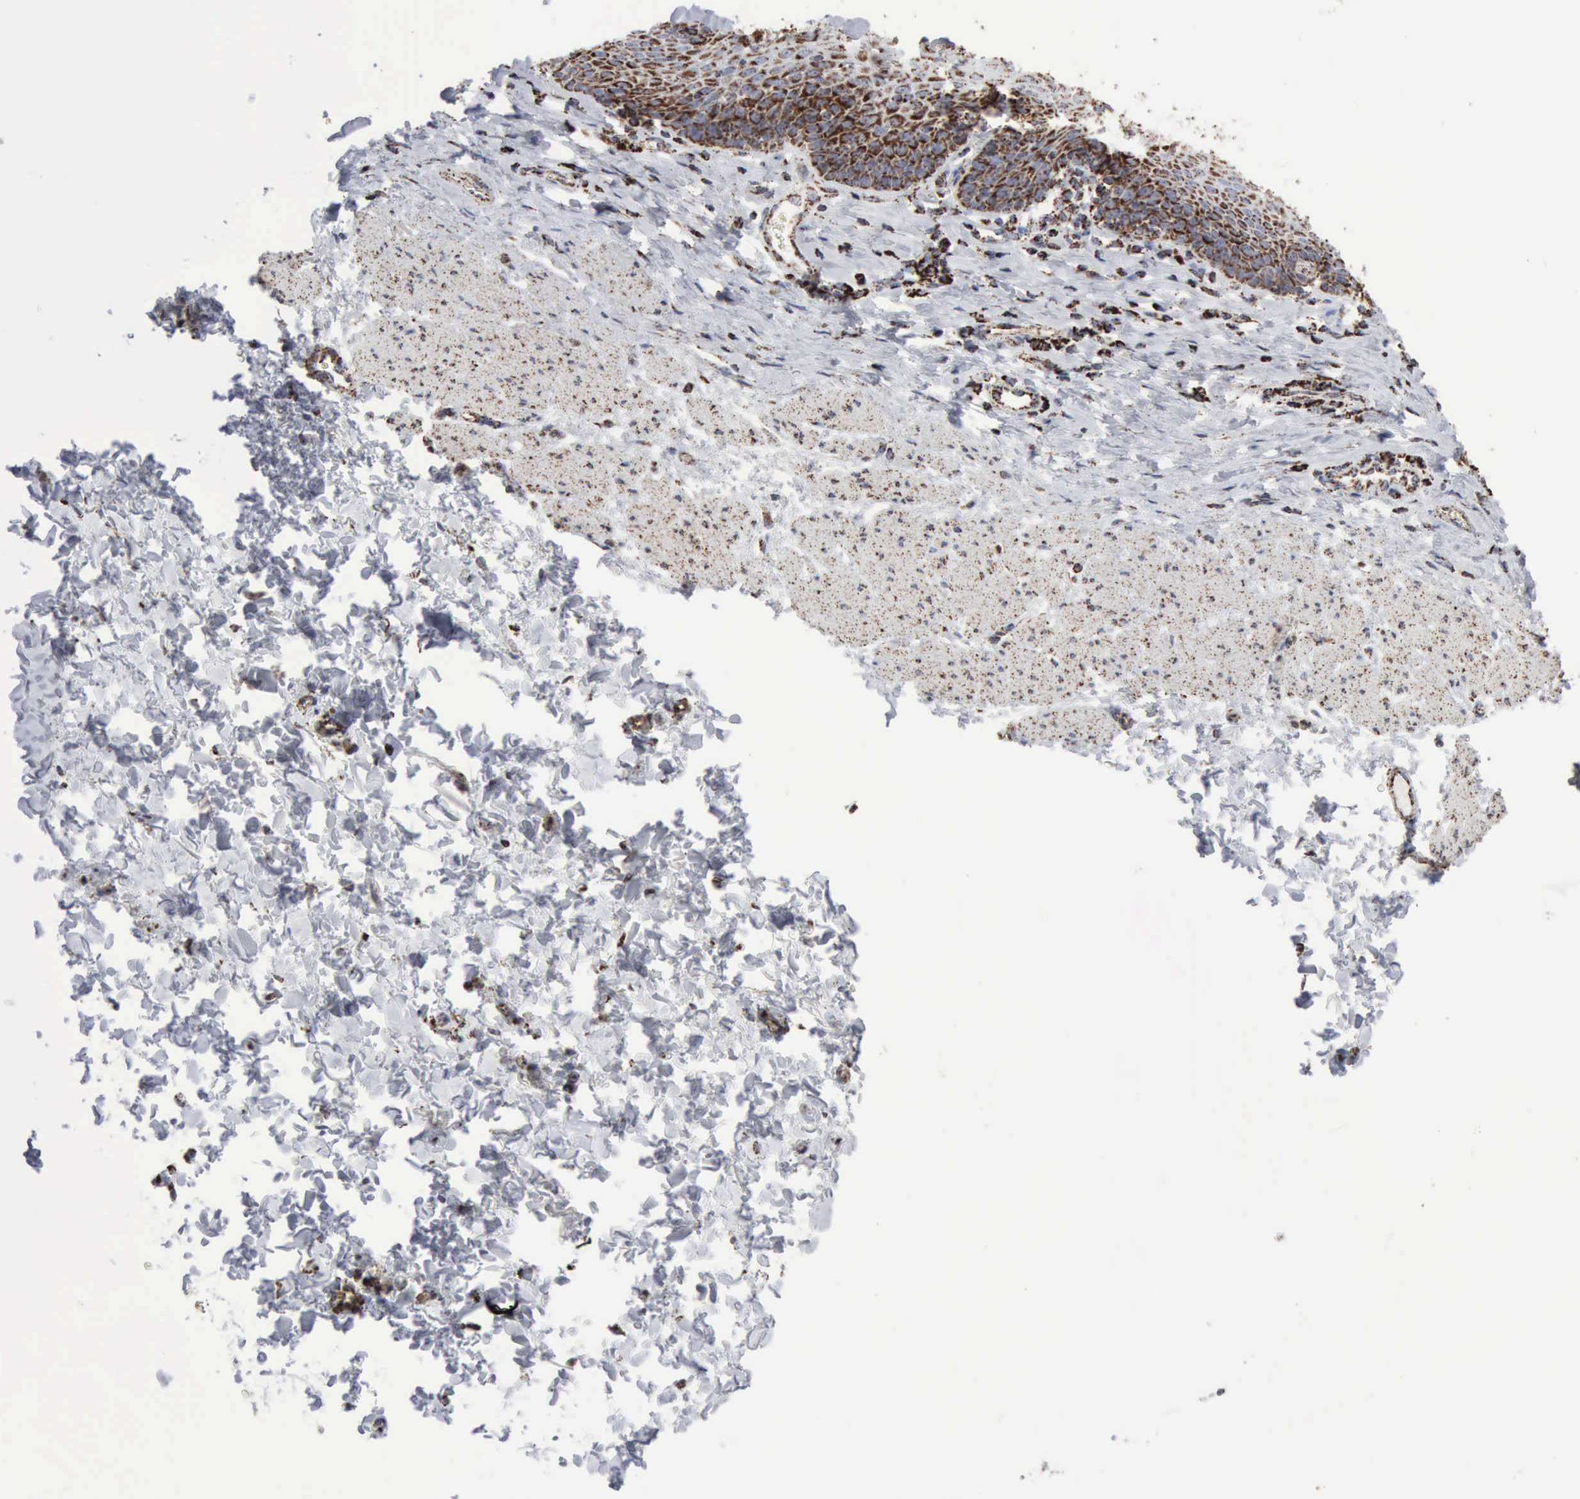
{"staining": {"intensity": "strong", "quantity": "25%-75%", "location": "cytoplasmic/membranous"}, "tissue": "esophagus", "cell_type": "Squamous epithelial cells", "image_type": "normal", "snomed": [{"axis": "morphology", "description": "Normal tissue, NOS"}, {"axis": "topography", "description": "Esophagus"}], "caption": "Squamous epithelial cells demonstrate high levels of strong cytoplasmic/membranous positivity in about 25%-75% of cells in normal human esophagus.", "gene": "ACO2", "patient": {"sex": "female", "age": 61}}